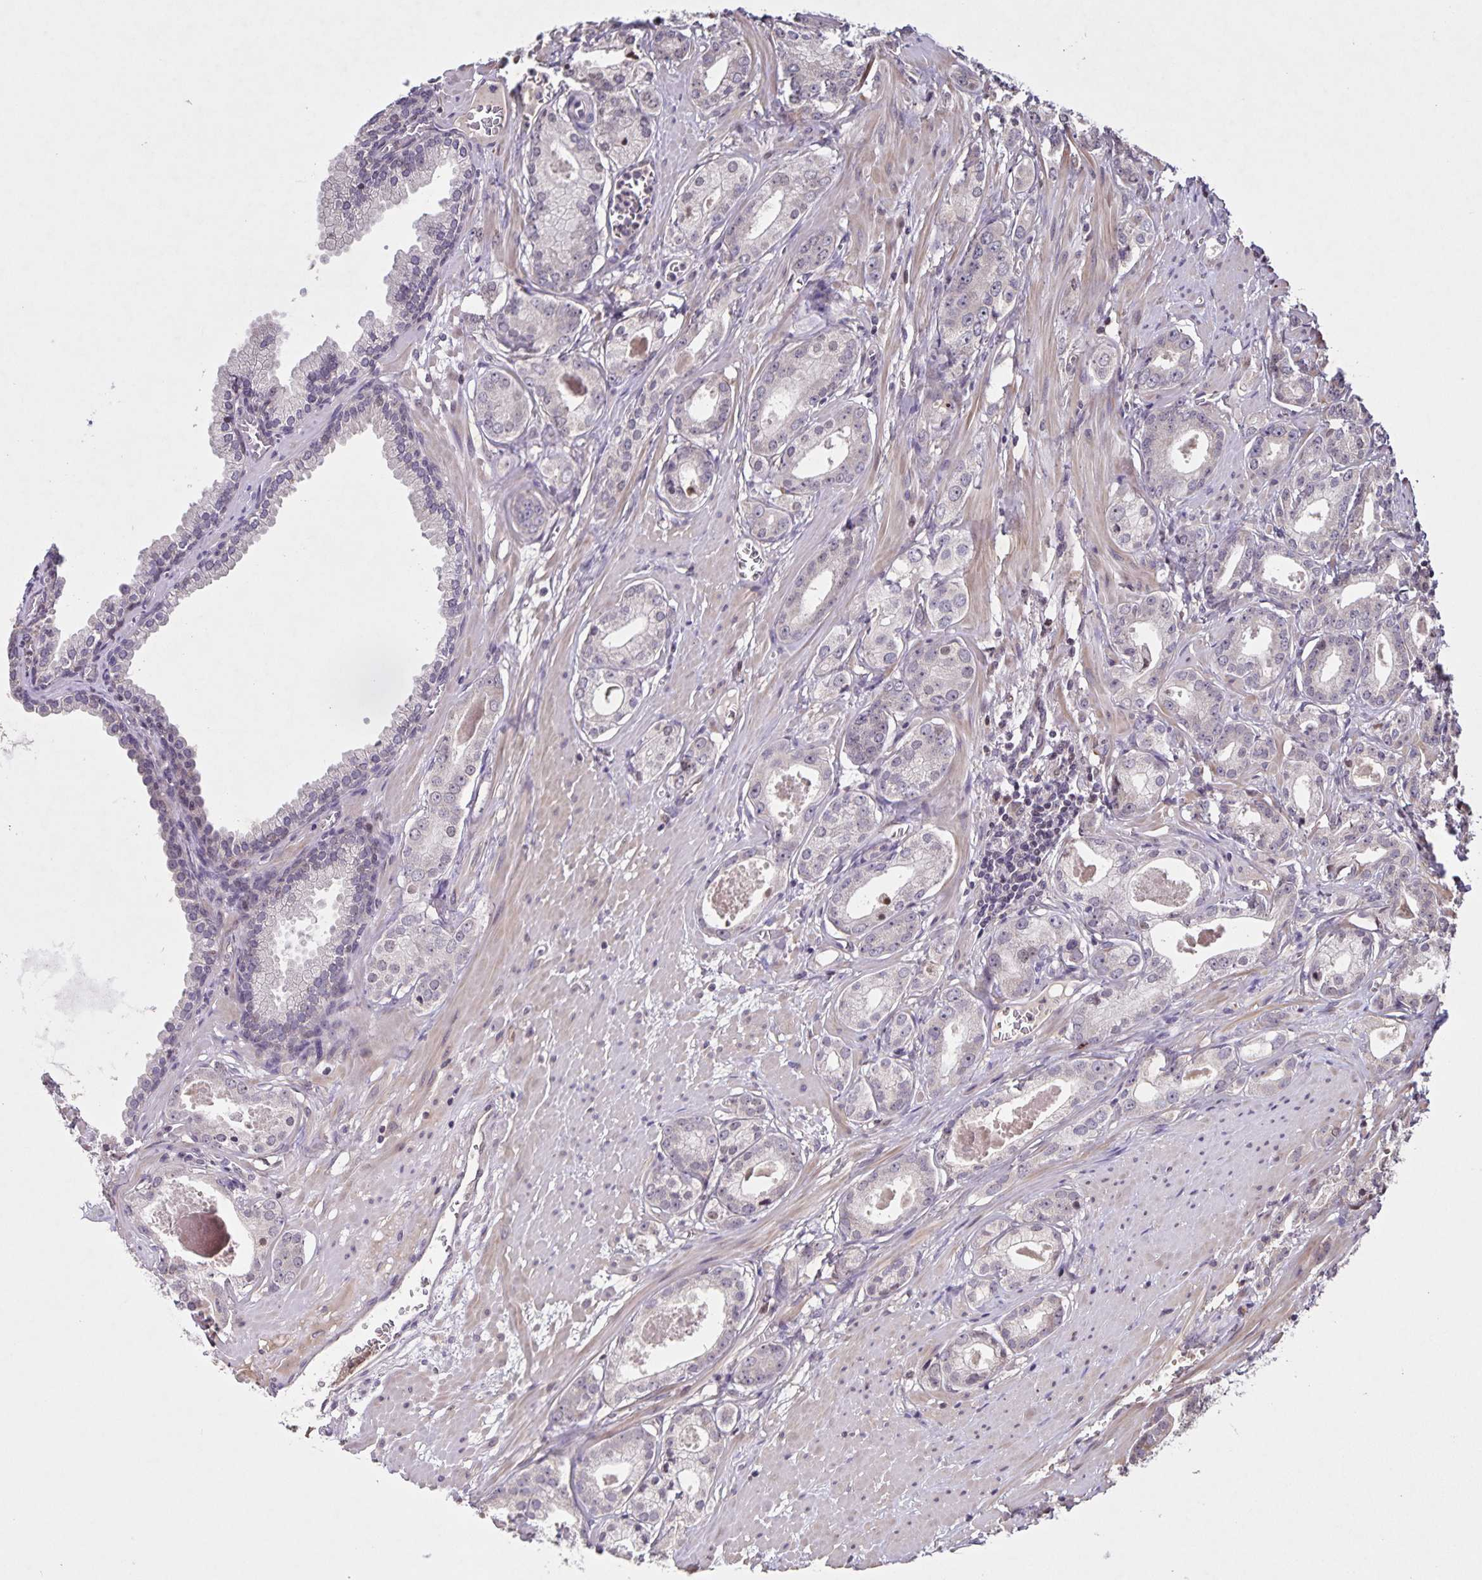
{"staining": {"intensity": "negative", "quantity": "none", "location": "none"}, "tissue": "prostate cancer", "cell_type": "Tumor cells", "image_type": "cancer", "snomed": [{"axis": "morphology", "description": "Adenocarcinoma, NOS"}, {"axis": "morphology", "description": "Adenocarcinoma, Low grade"}, {"axis": "topography", "description": "Prostate"}], "caption": "High magnification brightfield microscopy of prostate cancer (low-grade adenocarcinoma) stained with DAB (3,3'-diaminobenzidine) (brown) and counterstained with hematoxylin (blue): tumor cells show no significant staining.", "gene": "GDF2", "patient": {"sex": "male", "age": 64}}